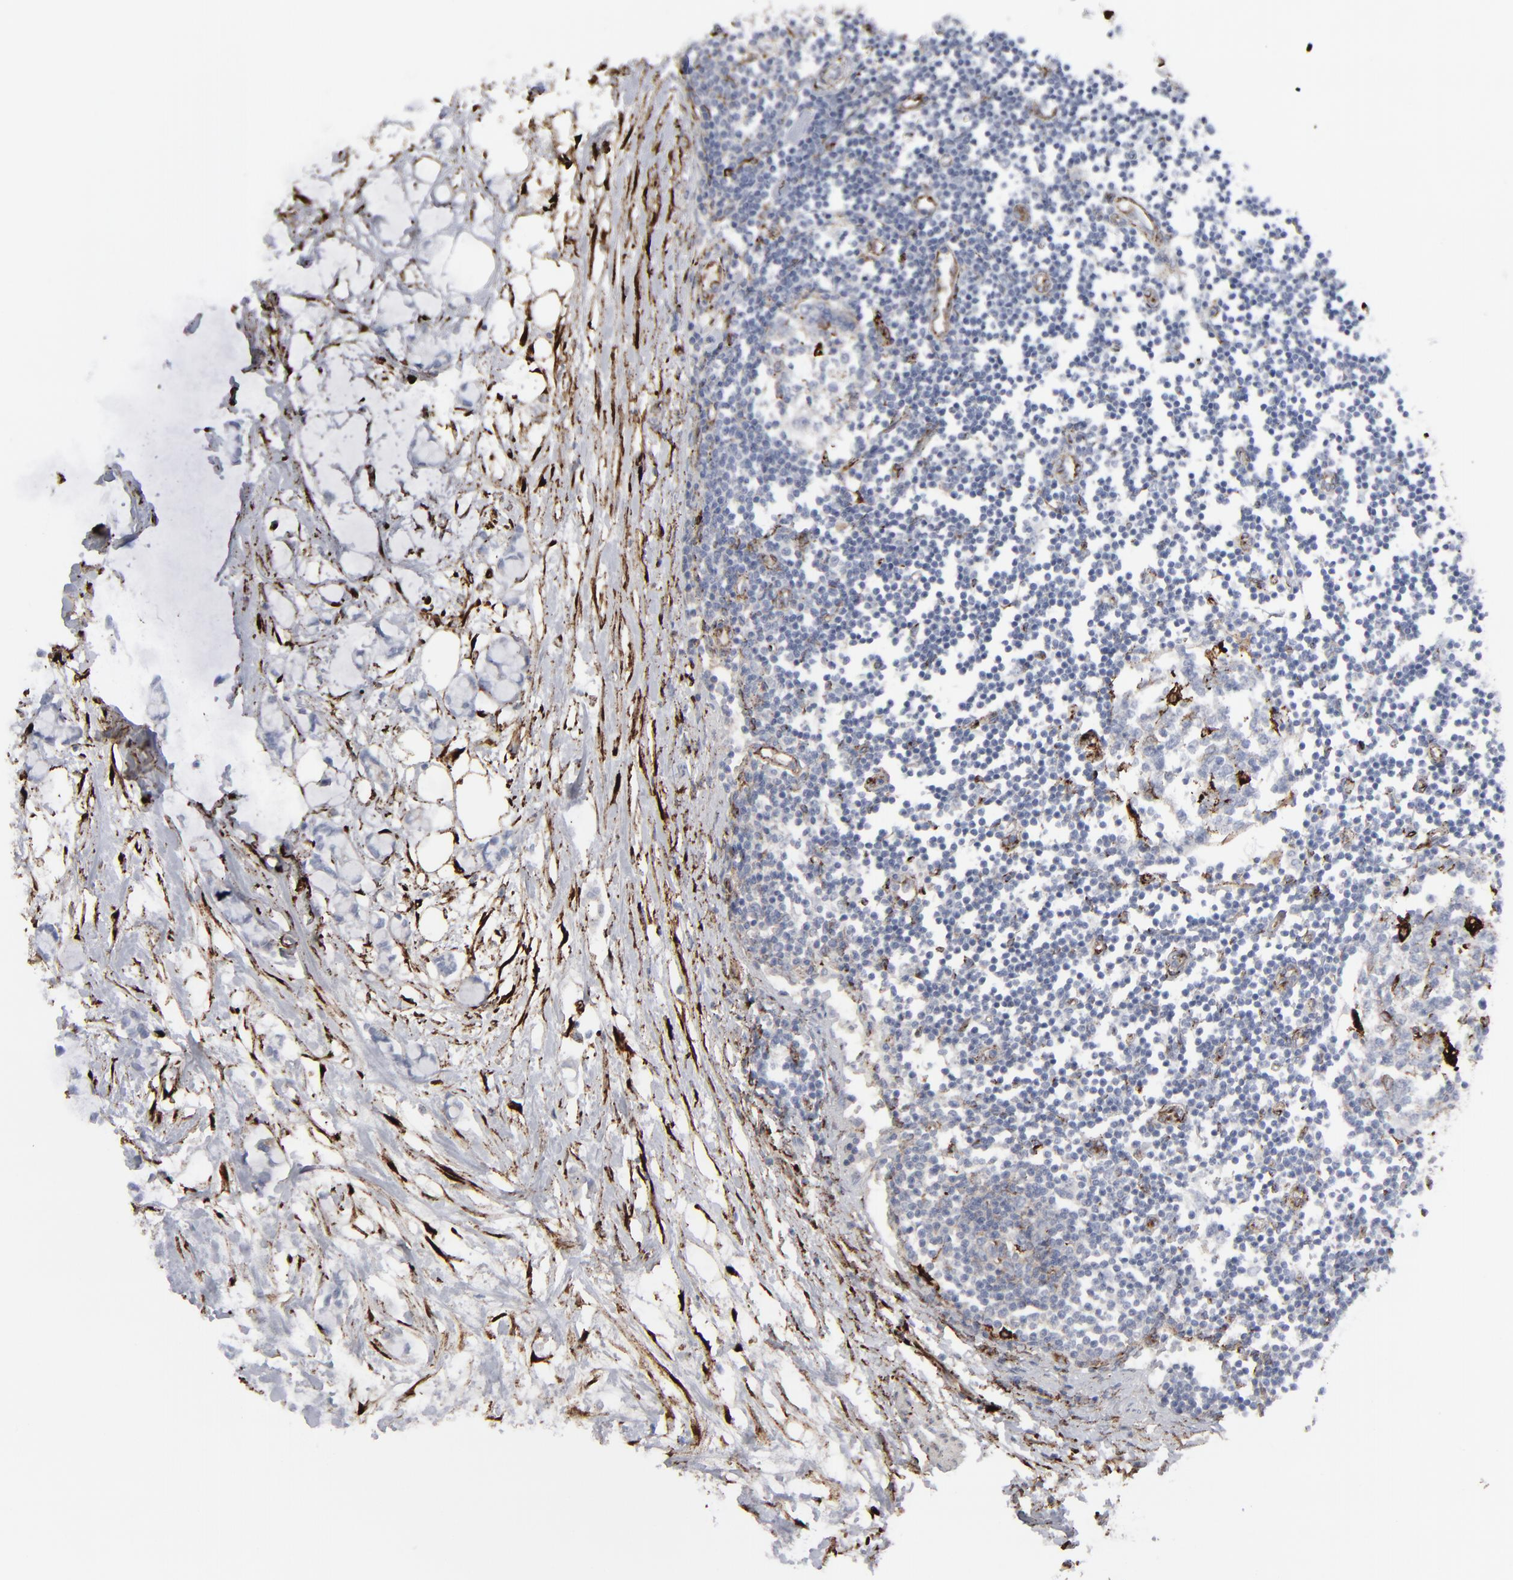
{"staining": {"intensity": "negative", "quantity": "none", "location": "none"}, "tissue": "colorectal cancer", "cell_type": "Tumor cells", "image_type": "cancer", "snomed": [{"axis": "morphology", "description": "Normal tissue, NOS"}, {"axis": "morphology", "description": "Adenocarcinoma, NOS"}, {"axis": "topography", "description": "Colon"}, {"axis": "topography", "description": "Peripheral nerve tissue"}], "caption": "Tumor cells are negative for brown protein staining in colorectal cancer. (DAB (3,3'-diaminobenzidine) immunohistochemistry, high magnification).", "gene": "SPARC", "patient": {"sex": "male", "age": 14}}